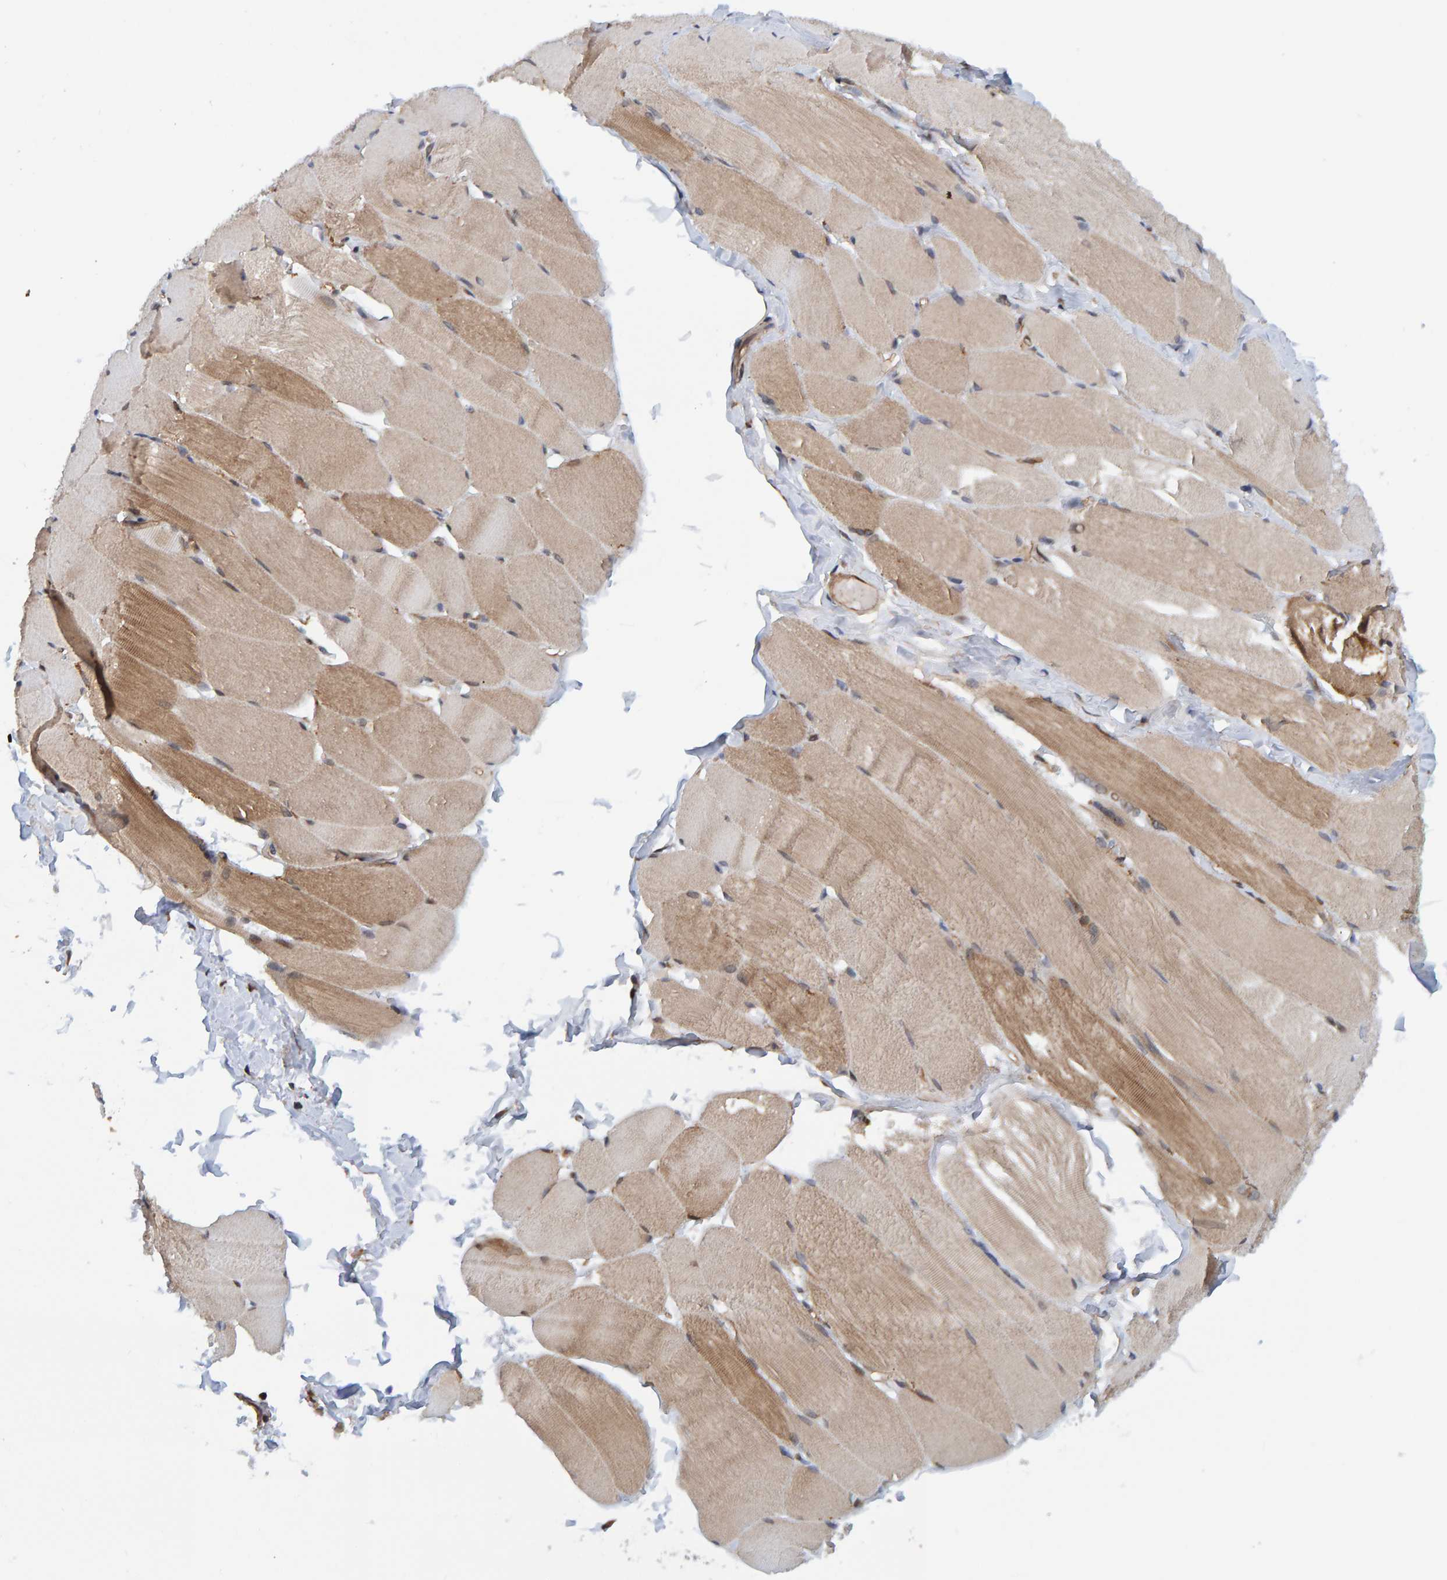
{"staining": {"intensity": "moderate", "quantity": "25%-75%", "location": "cytoplasmic/membranous"}, "tissue": "skeletal muscle", "cell_type": "Myocytes", "image_type": "normal", "snomed": [{"axis": "morphology", "description": "Normal tissue, NOS"}, {"axis": "topography", "description": "Skin"}, {"axis": "topography", "description": "Skeletal muscle"}], "caption": "About 25%-75% of myocytes in benign human skeletal muscle exhibit moderate cytoplasmic/membranous protein expression as visualized by brown immunohistochemical staining.", "gene": "SCRN2", "patient": {"sex": "male", "age": 83}}